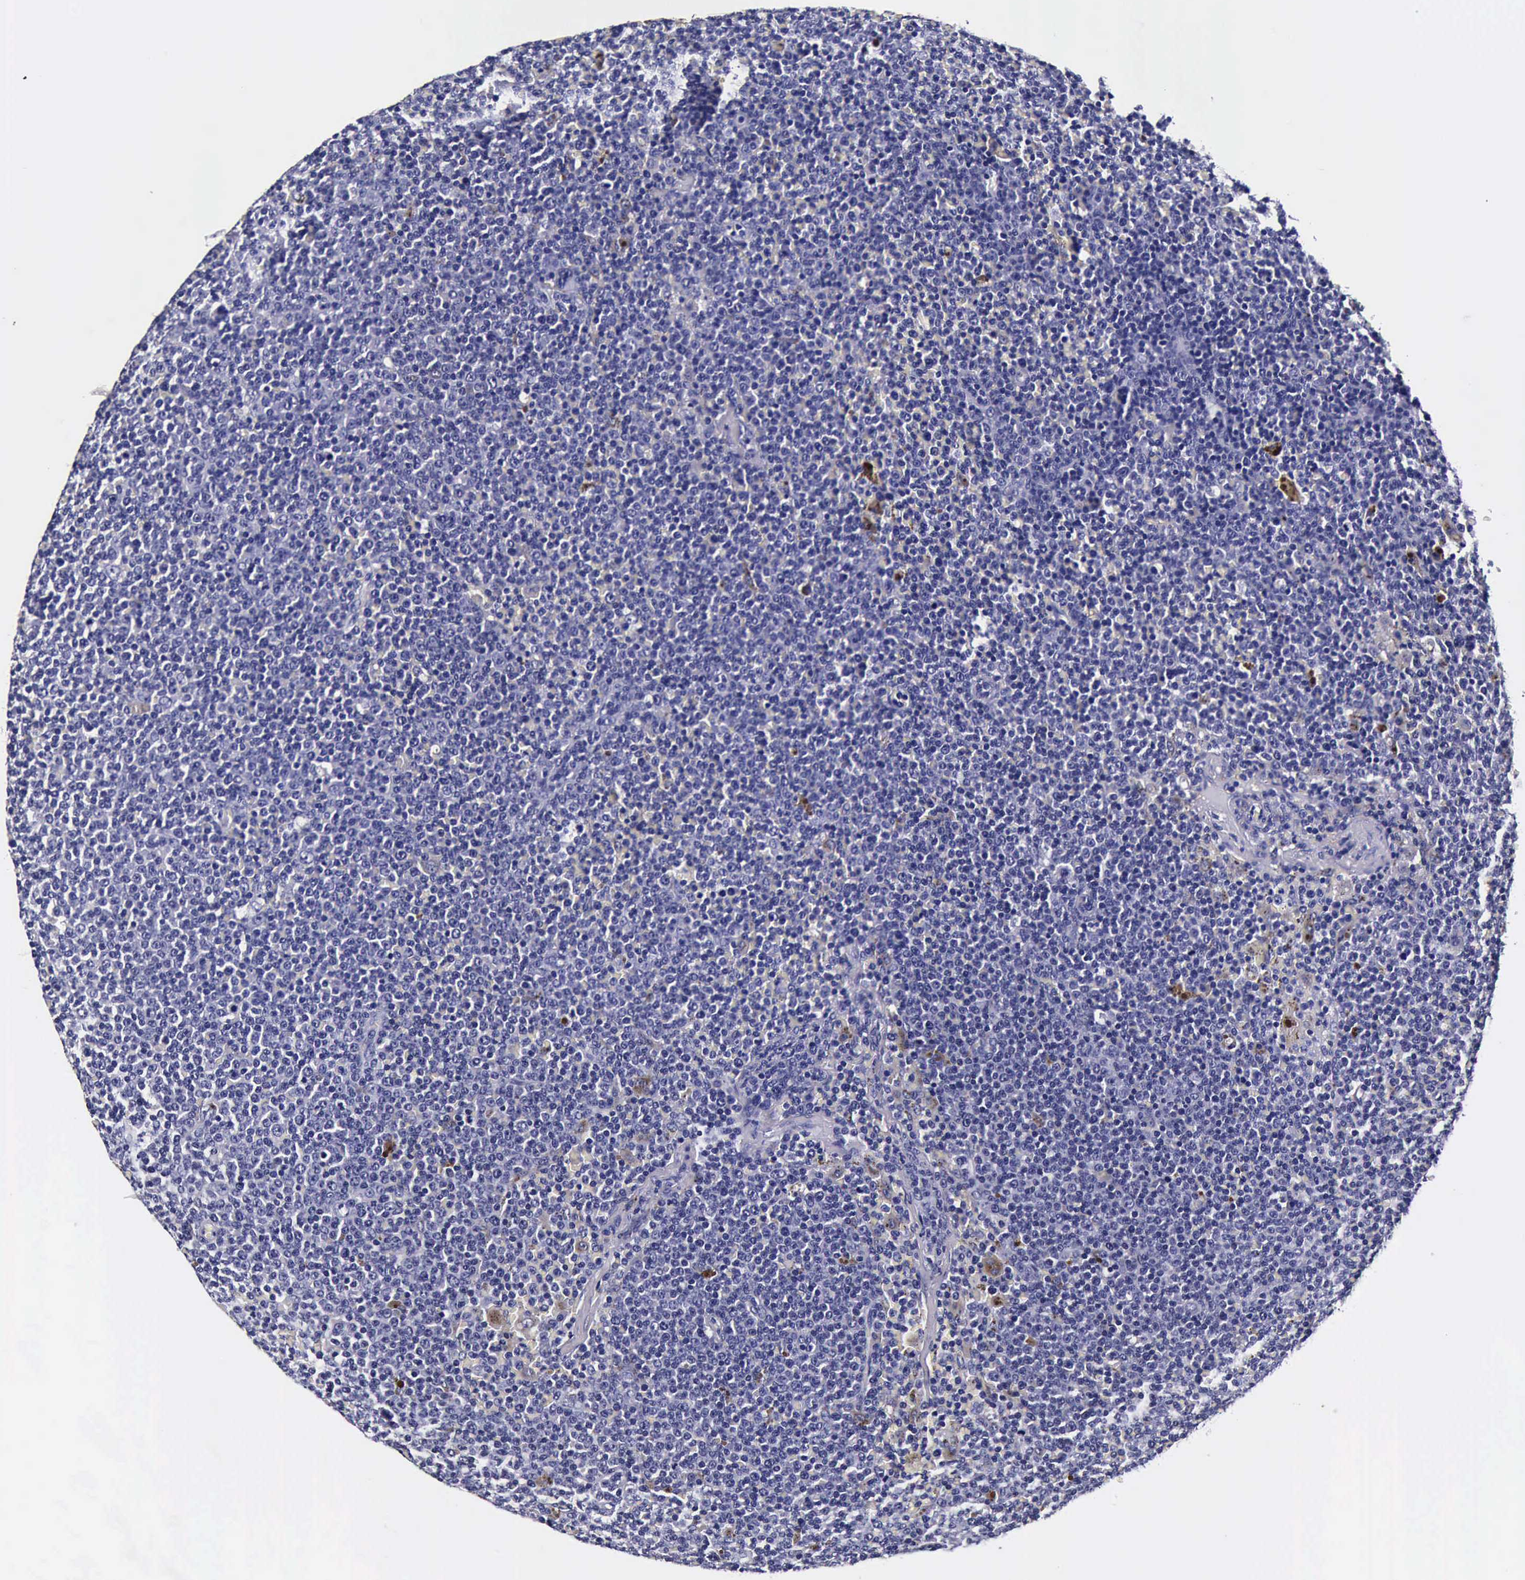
{"staining": {"intensity": "negative", "quantity": "none", "location": "none"}, "tissue": "lymphoma", "cell_type": "Tumor cells", "image_type": "cancer", "snomed": [{"axis": "morphology", "description": "Malignant lymphoma, non-Hodgkin's type, Low grade"}, {"axis": "topography", "description": "Lymph node"}], "caption": "Tumor cells are negative for brown protein staining in lymphoma.", "gene": "IAPP", "patient": {"sex": "male", "age": 50}}